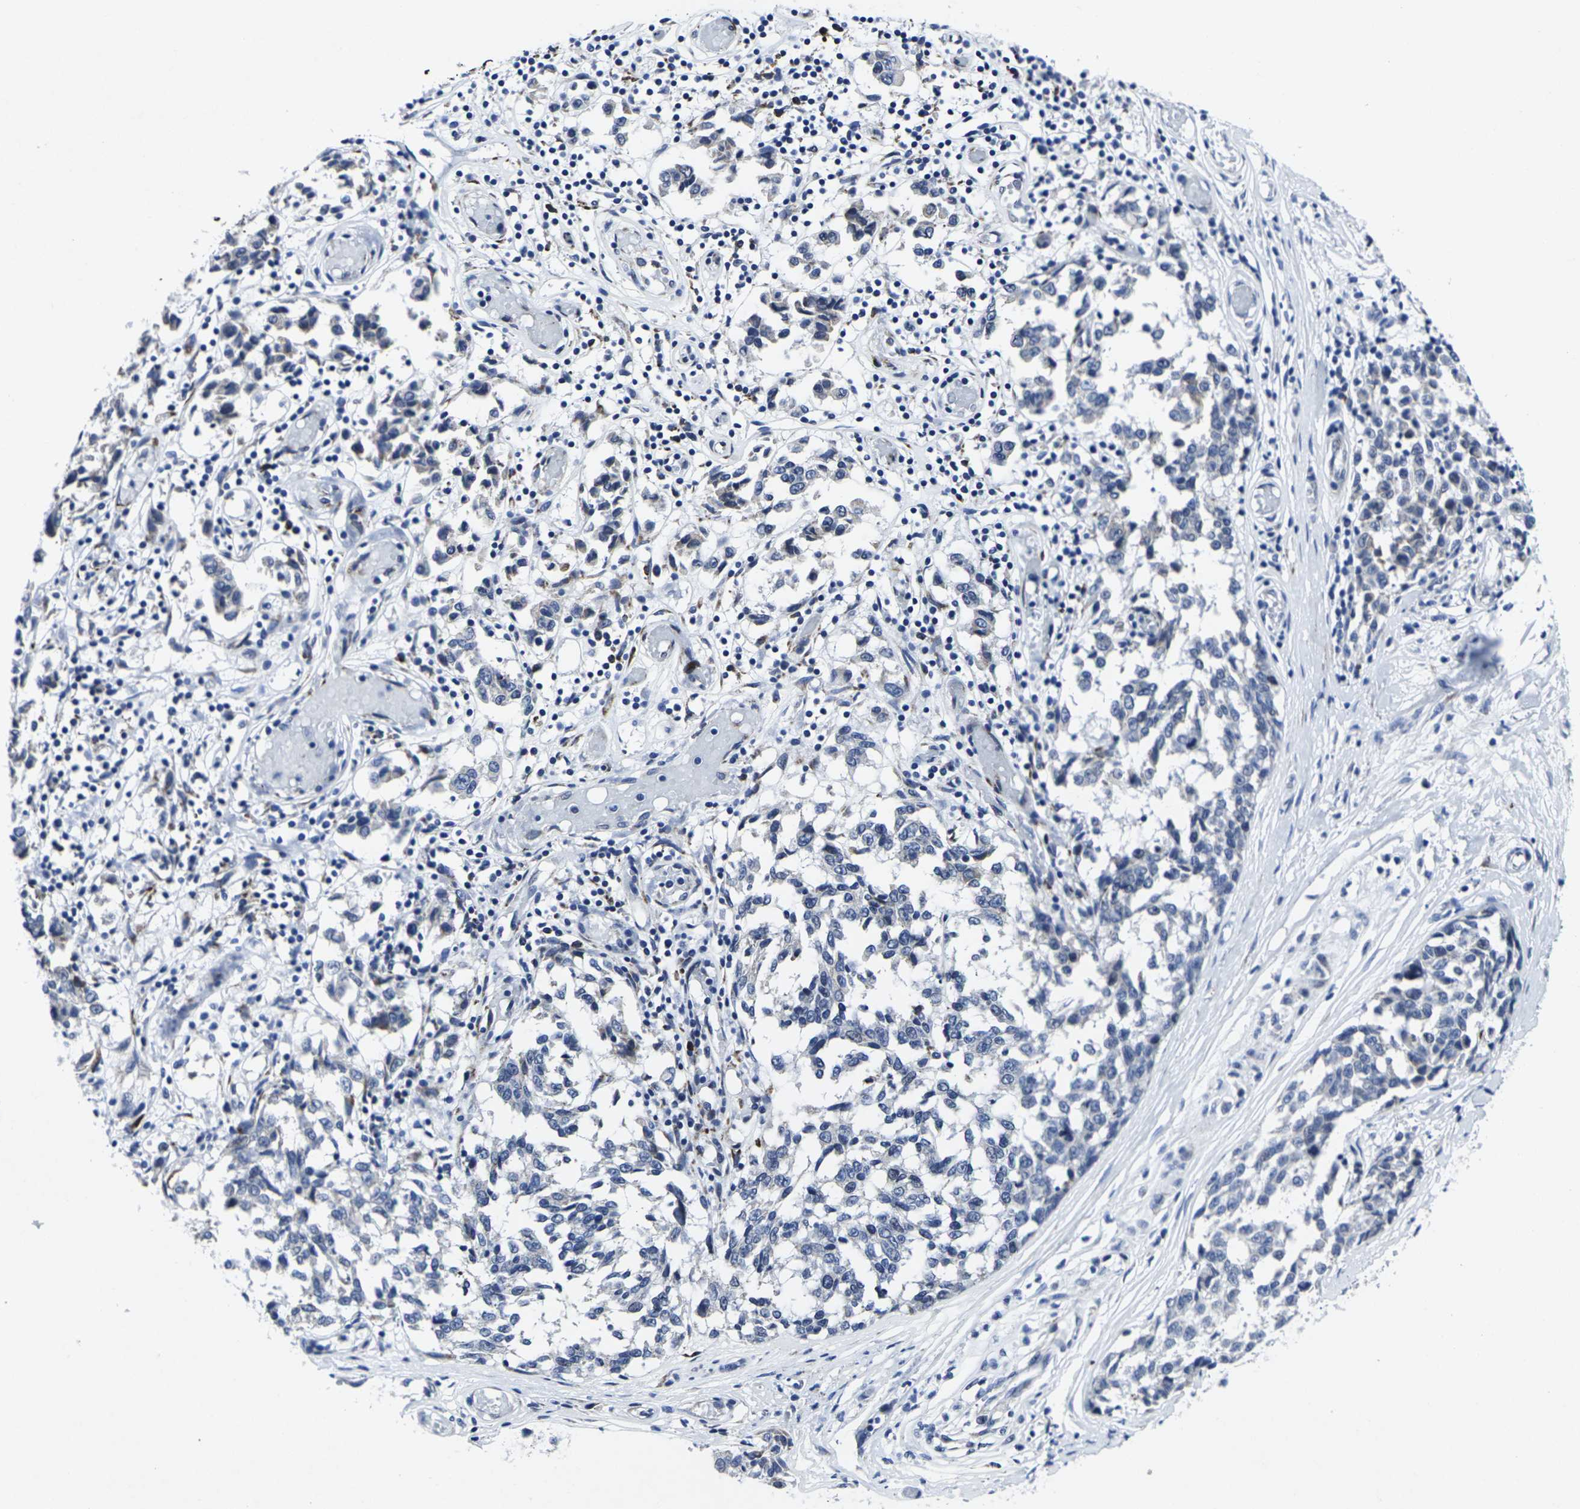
{"staining": {"intensity": "moderate", "quantity": "<25%", "location": "cytoplasmic/membranous"}, "tissue": "melanoma", "cell_type": "Tumor cells", "image_type": "cancer", "snomed": [{"axis": "morphology", "description": "Malignant melanoma, NOS"}, {"axis": "topography", "description": "Skin"}], "caption": "A micrograph of human malignant melanoma stained for a protein demonstrates moderate cytoplasmic/membranous brown staining in tumor cells. (DAB IHC, brown staining for protein, blue staining for nuclei).", "gene": "RPN1", "patient": {"sex": "female", "age": 64}}